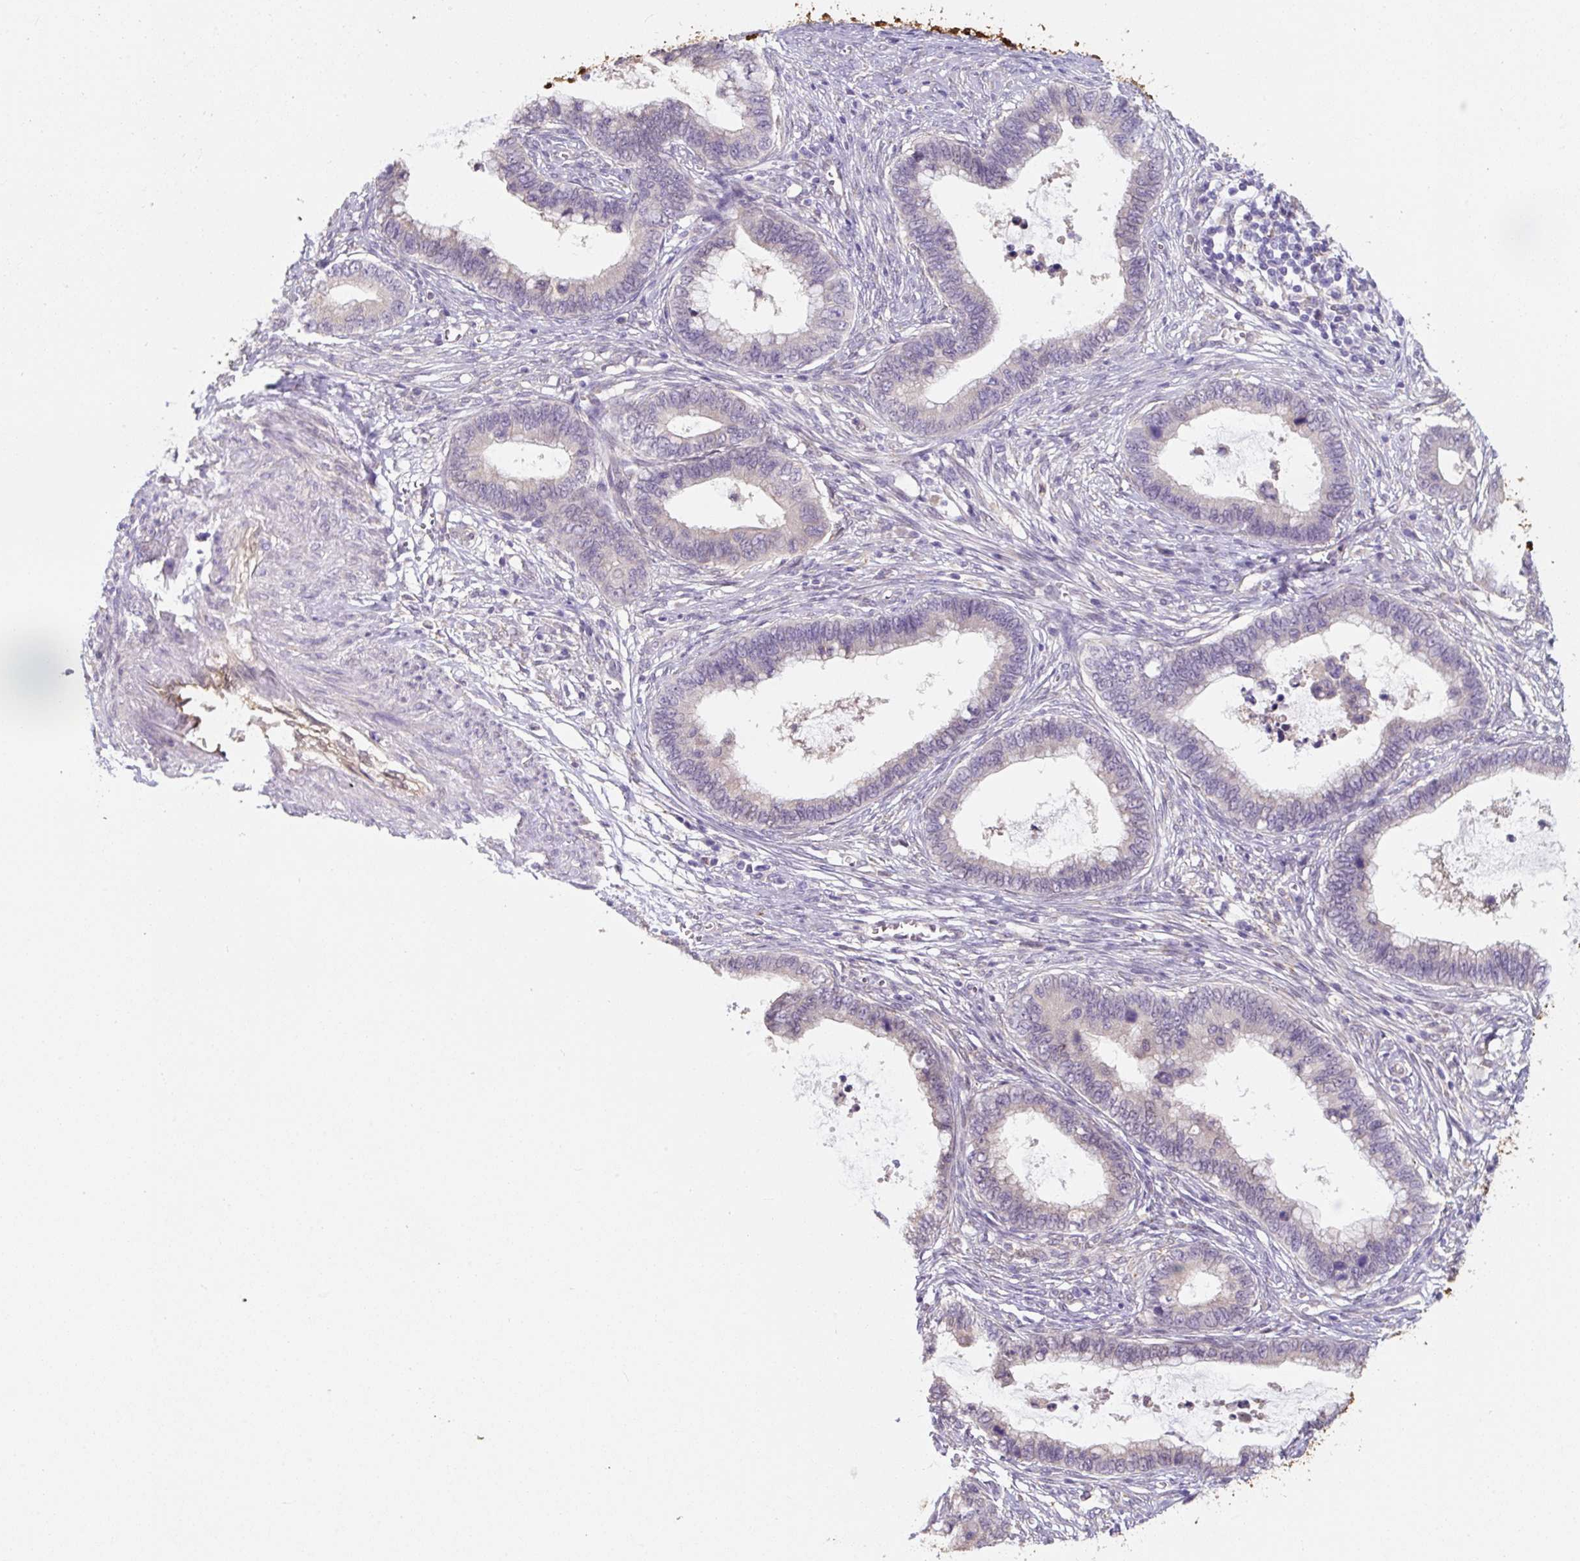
{"staining": {"intensity": "weak", "quantity": "25%-75%", "location": "cytoplasmic/membranous"}, "tissue": "cervical cancer", "cell_type": "Tumor cells", "image_type": "cancer", "snomed": [{"axis": "morphology", "description": "Adenocarcinoma, NOS"}, {"axis": "topography", "description": "Cervix"}], "caption": "A high-resolution micrograph shows immunohistochemistry (IHC) staining of cervical cancer (adenocarcinoma), which displays weak cytoplasmic/membranous expression in approximately 25%-75% of tumor cells.", "gene": "ASRGL1", "patient": {"sex": "female", "age": 44}}